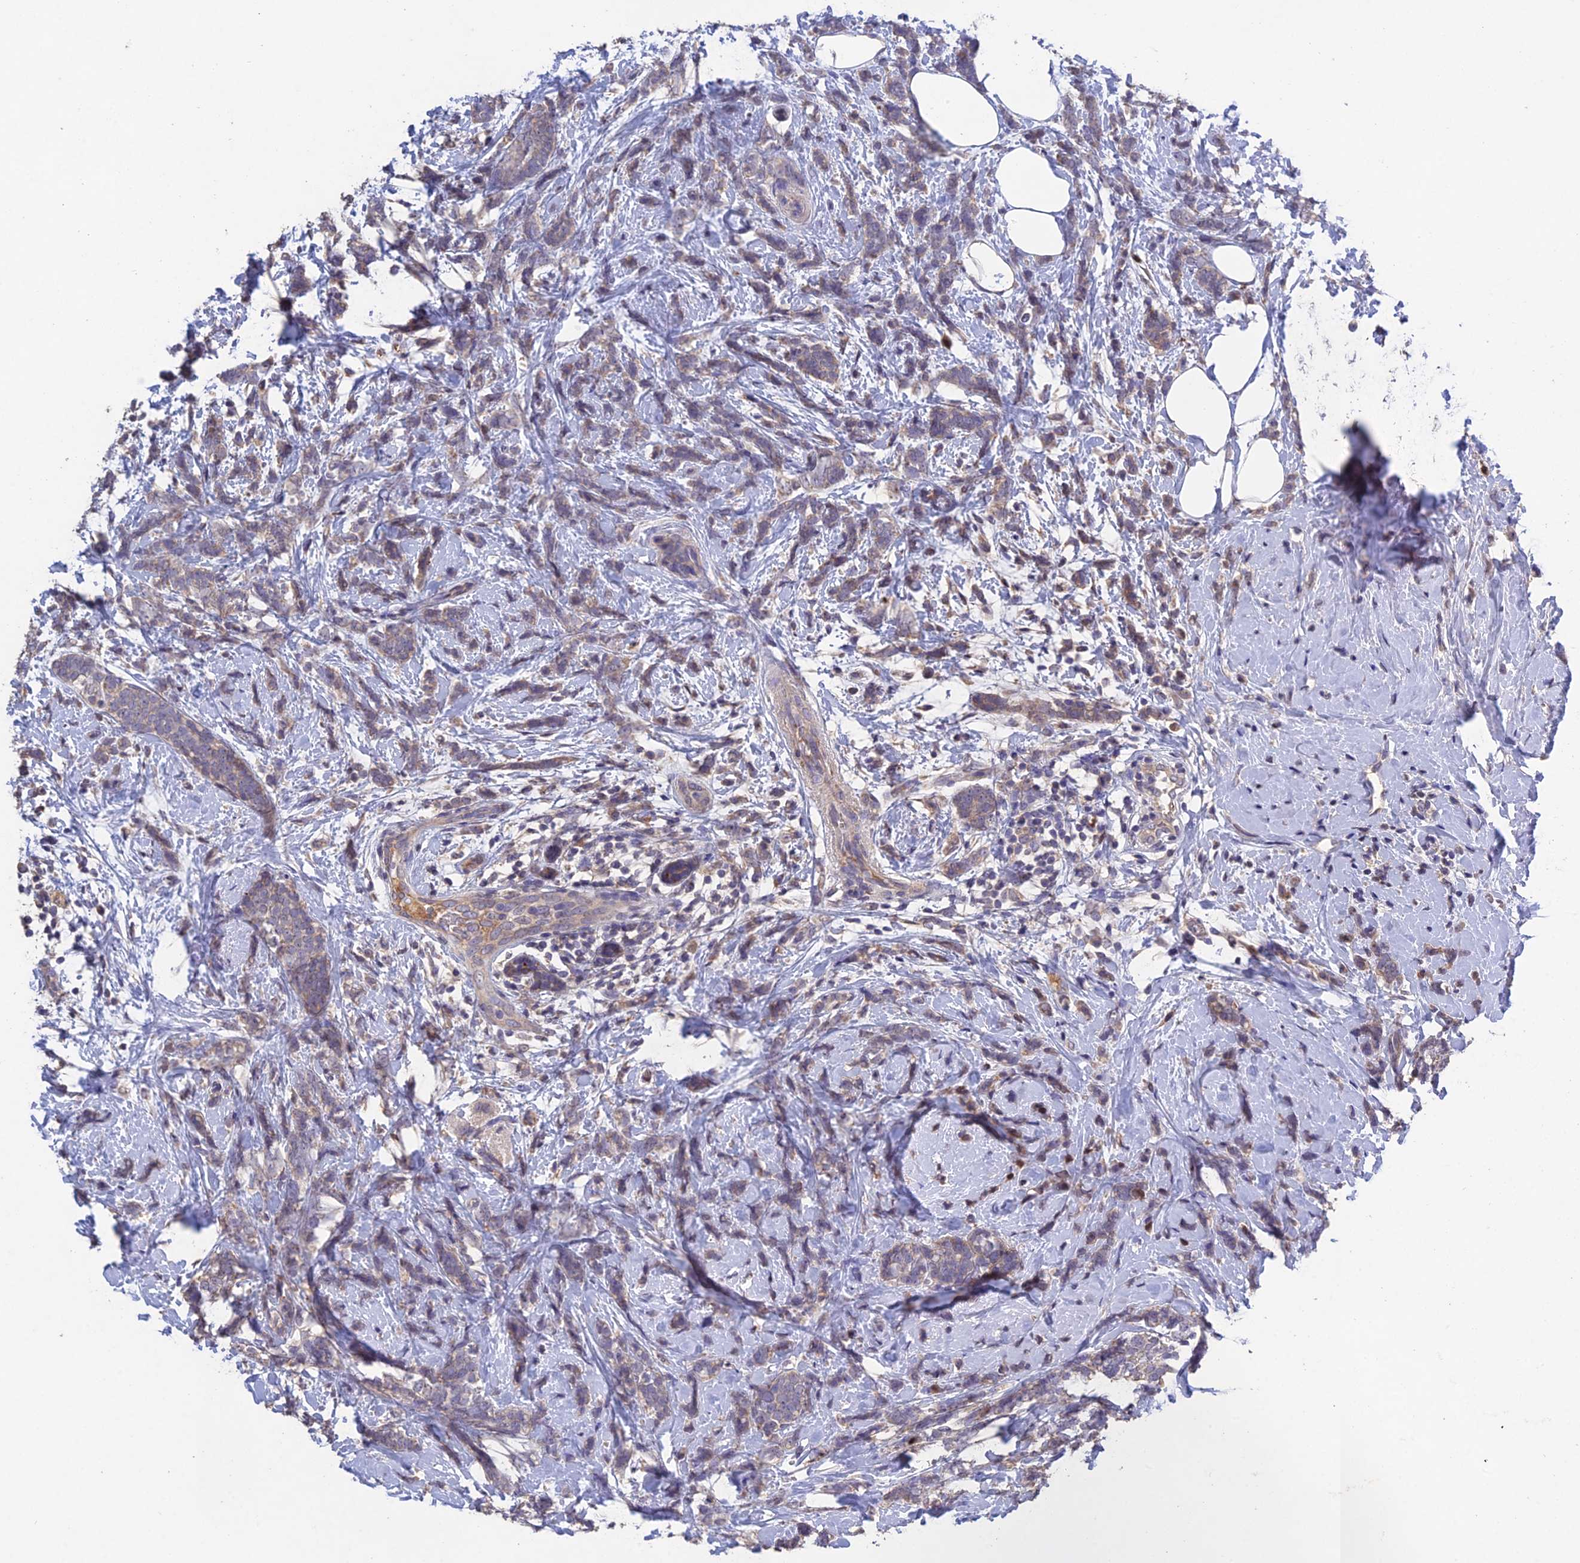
{"staining": {"intensity": "weak", "quantity": "25%-75%", "location": "cytoplasmic/membranous"}, "tissue": "breast cancer", "cell_type": "Tumor cells", "image_type": "cancer", "snomed": [{"axis": "morphology", "description": "Lobular carcinoma"}, {"axis": "topography", "description": "Breast"}], "caption": "Lobular carcinoma (breast) was stained to show a protein in brown. There is low levels of weak cytoplasmic/membranous expression in approximately 25%-75% of tumor cells. (IHC, brightfield microscopy, high magnification).", "gene": "SLC39A13", "patient": {"sex": "female", "age": 58}}